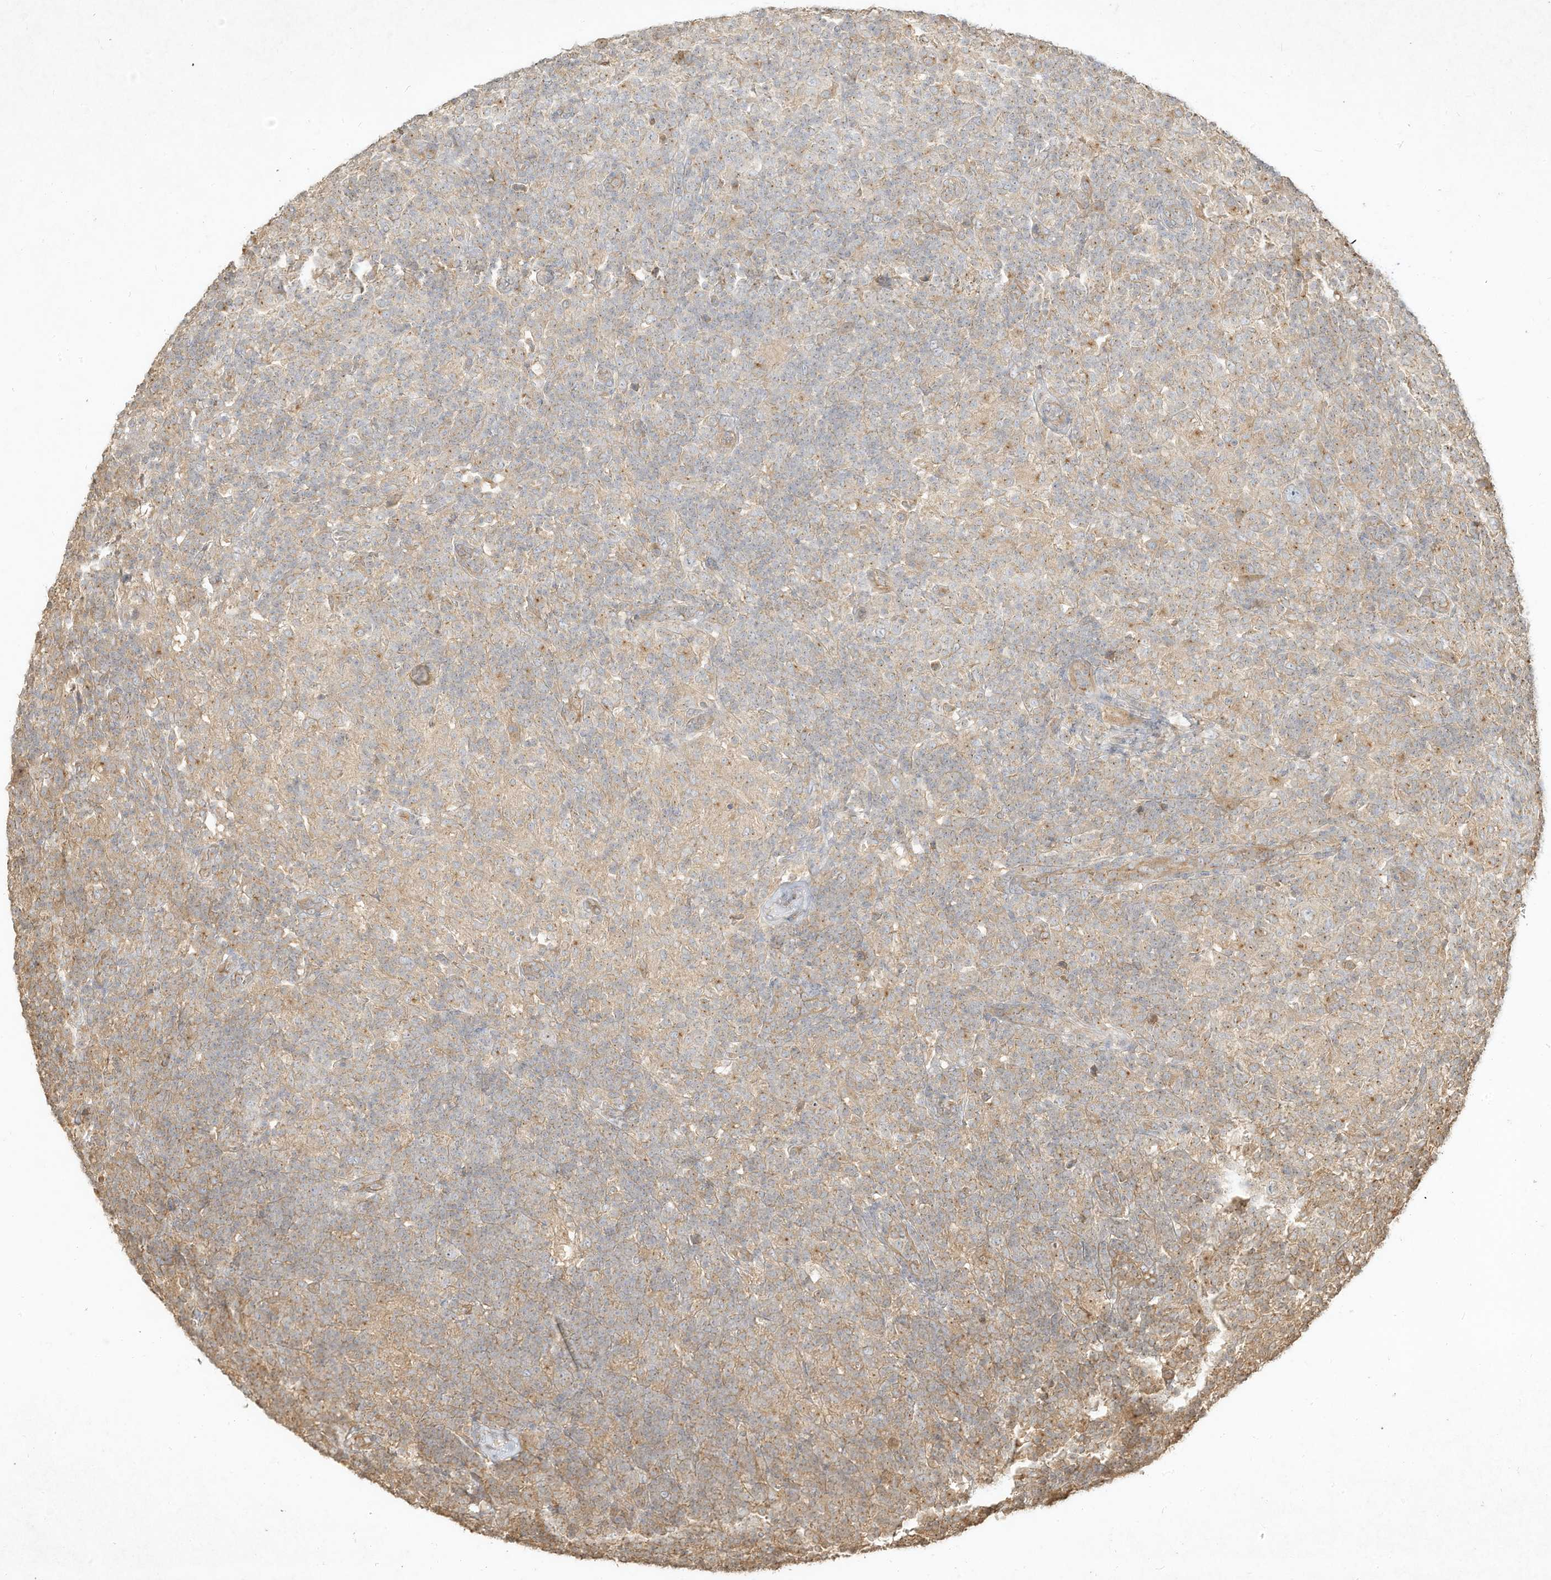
{"staining": {"intensity": "negative", "quantity": "none", "location": "none"}, "tissue": "lymphoma", "cell_type": "Tumor cells", "image_type": "cancer", "snomed": [{"axis": "morphology", "description": "Hodgkin's disease, NOS"}, {"axis": "topography", "description": "Lymph node"}], "caption": "DAB (3,3'-diaminobenzidine) immunohistochemical staining of human Hodgkin's disease reveals no significant staining in tumor cells.", "gene": "DYNC1I2", "patient": {"sex": "male", "age": 70}}